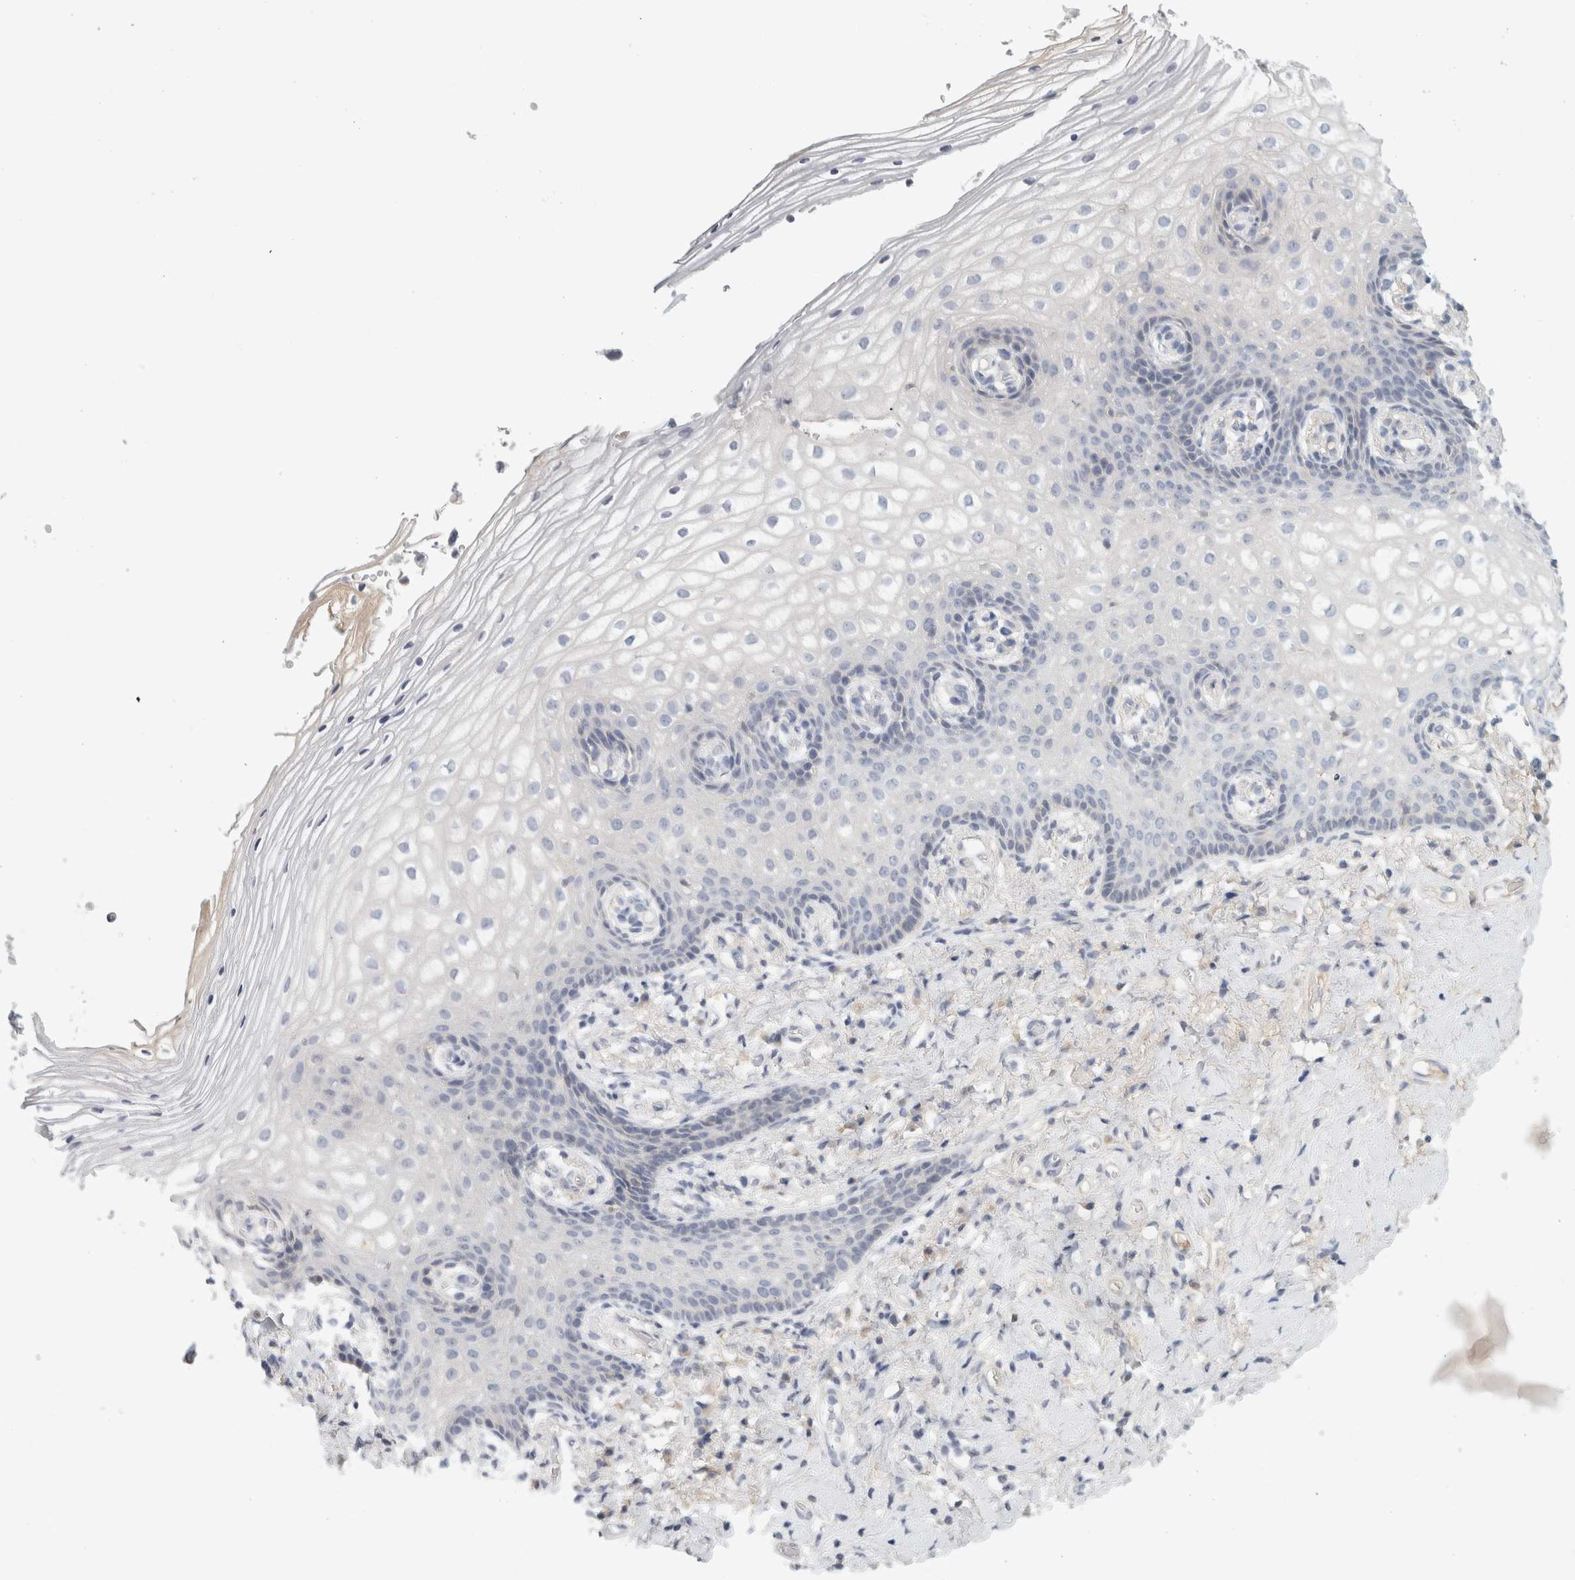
{"staining": {"intensity": "negative", "quantity": "none", "location": "none"}, "tissue": "vagina", "cell_type": "Squamous epithelial cells", "image_type": "normal", "snomed": [{"axis": "morphology", "description": "Normal tissue, NOS"}, {"axis": "topography", "description": "Vagina"}], "caption": "This is an immunohistochemistry (IHC) photomicrograph of normal human vagina. There is no staining in squamous epithelial cells.", "gene": "STK31", "patient": {"sex": "female", "age": 60}}